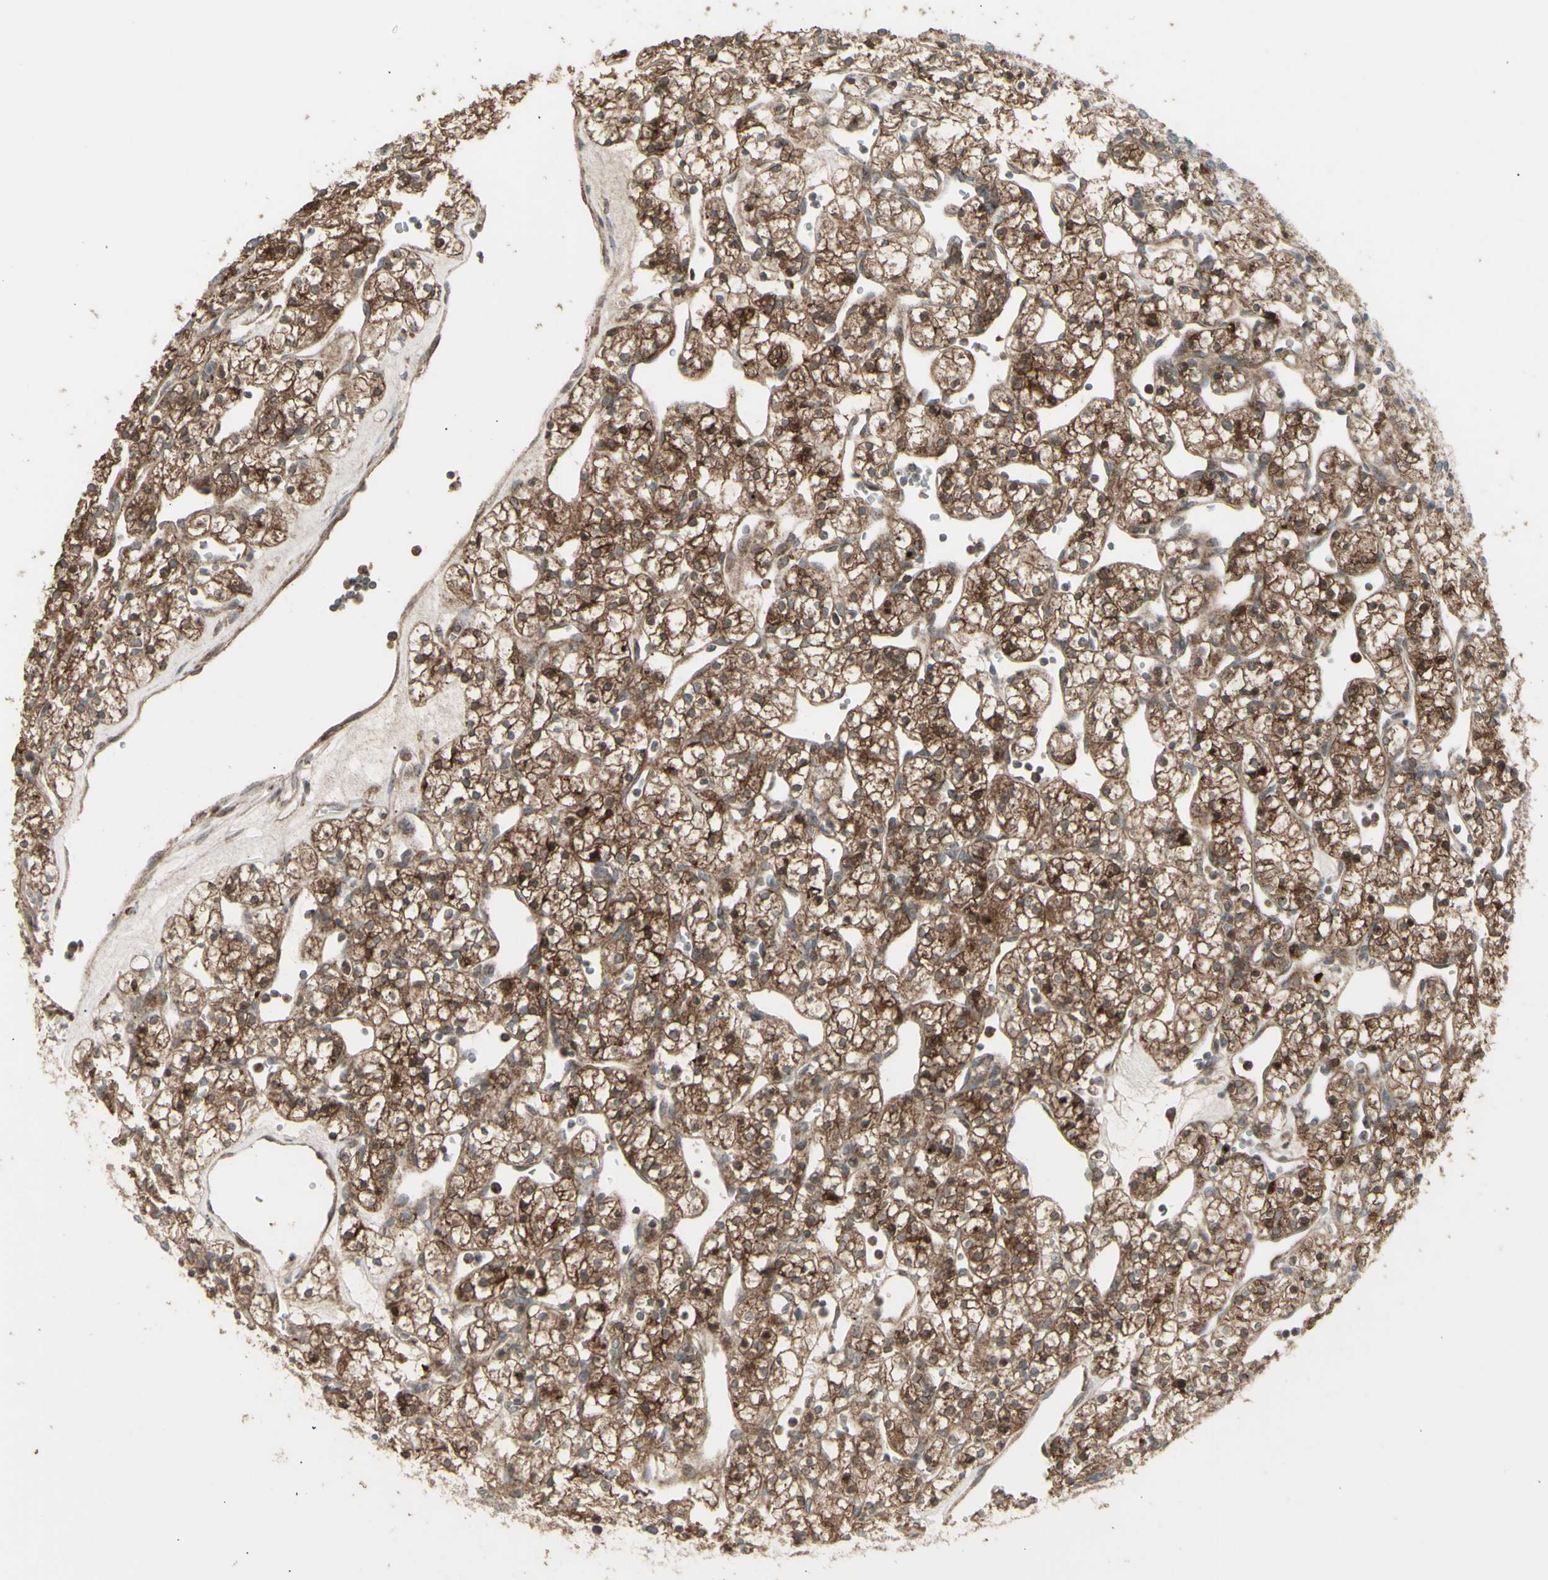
{"staining": {"intensity": "strong", "quantity": ">75%", "location": "cytoplasmic/membranous"}, "tissue": "renal cancer", "cell_type": "Tumor cells", "image_type": "cancer", "snomed": [{"axis": "morphology", "description": "Adenocarcinoma, NOS"}, {"axis": "topography", "description": "Kidney"}], "caption": "A micrograph of renal cancer stained for a protein demonstrates strong cytoplasmic/membranous brown staining in tumor cells.", "gene": "RNASEL", "patient": {"sex": "female", "age": 60}}